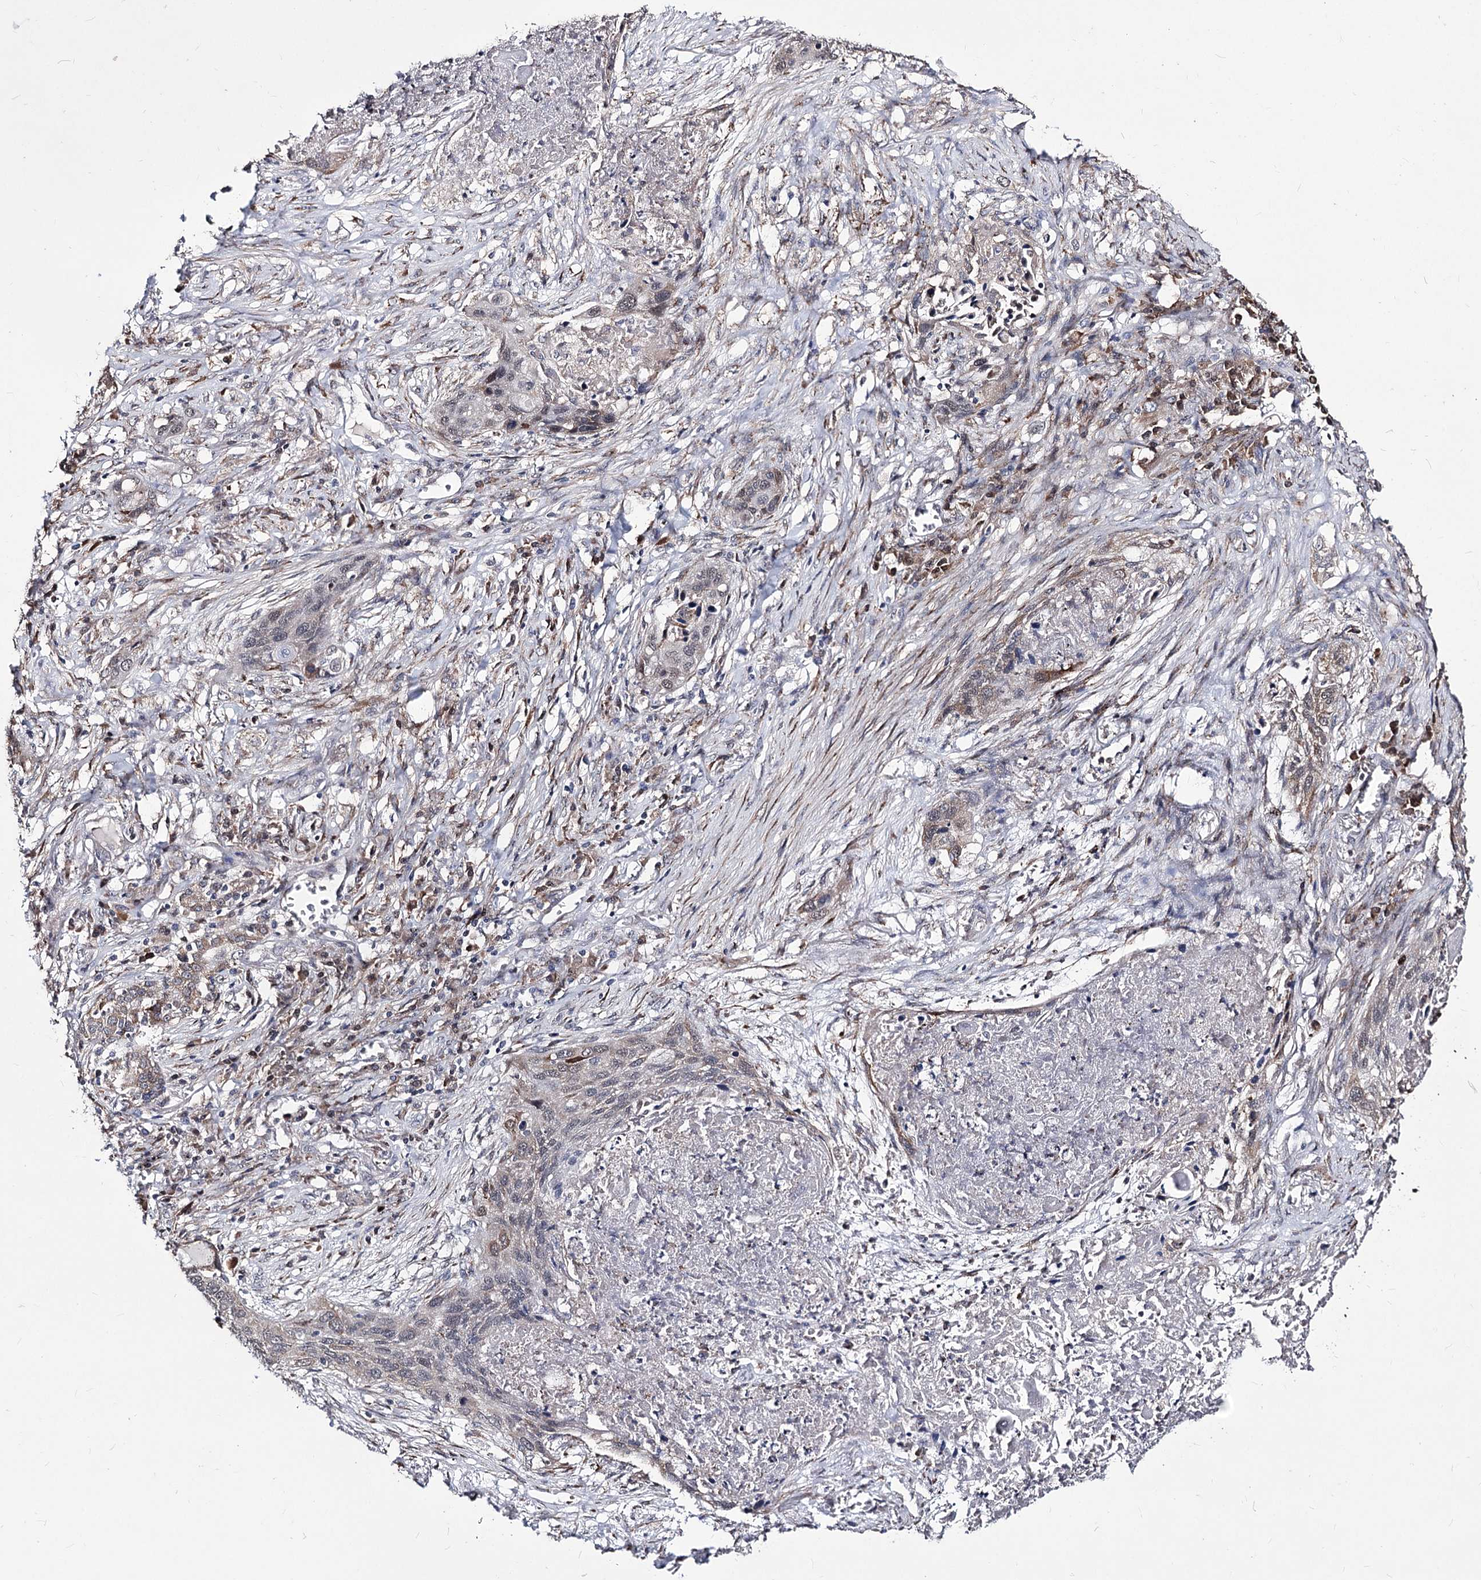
{"staining": {"intensity": "weak", "quantity": "25%-75%", "location": "cytoplasmic/membranous"}, "tissue": "lung cancer", "cell_type": "Tumor cells", "image_type": "cancer", "snomed": [{"axis": "morphology", "description": "Squamous cell carcinoma, NOS"}, {"axis": "topography", "description": "Lung"}], "caption": "High-power microscopy captured an immunohistochemistry micrograph of lung cancer, revealing weak cytoplasmic/membranous expression in about 25%-75% of tumor cells.", "gene": "PPRC1", "patient": {"sex": "female", "age": 63}}